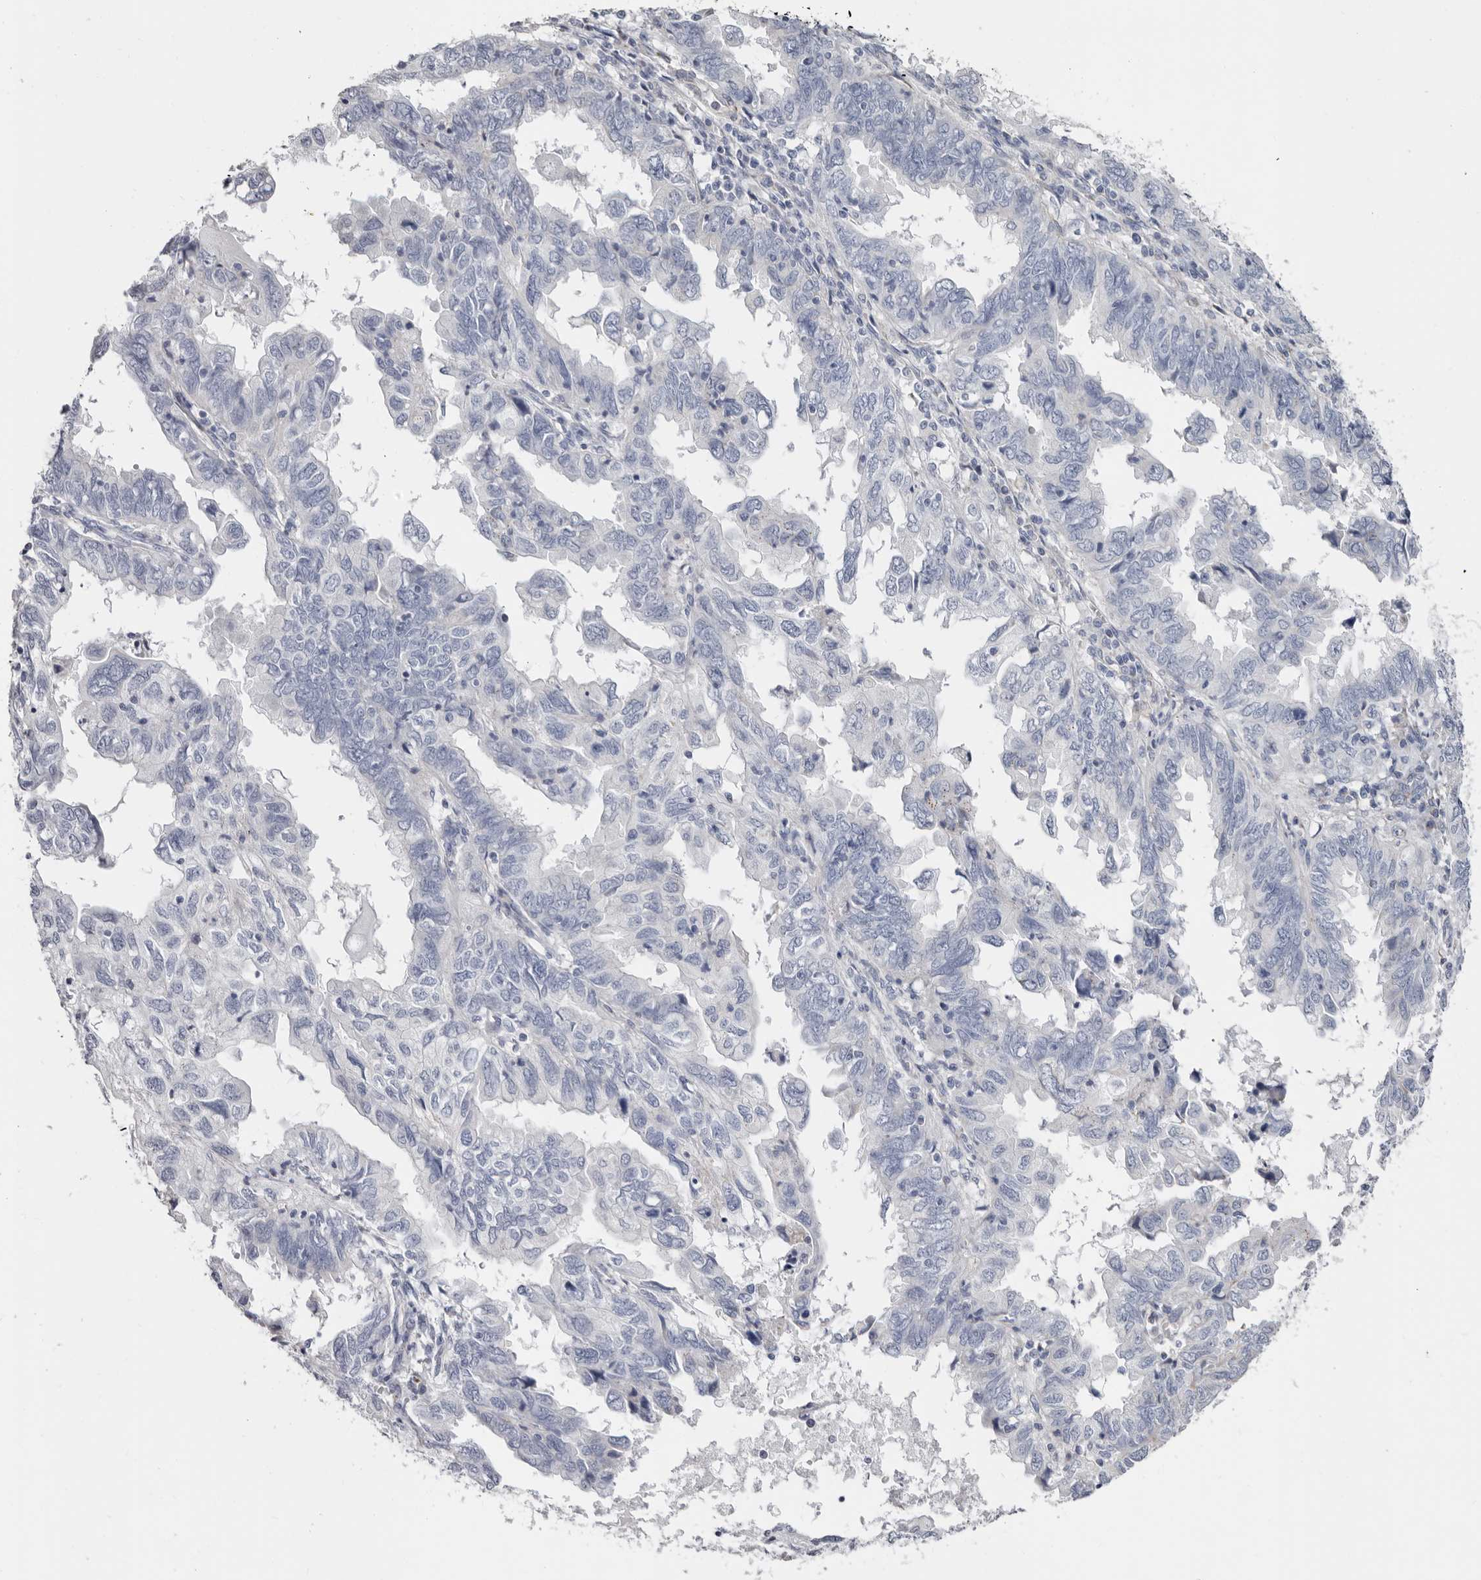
{"staining": {"intensity": "weak", "quantity": "<25%", "location": "cytoplasmic/membranous"}, "tissue": "endometrial cancer", "cell_type": "Tumor cells", "image_type": "cancer", "snomed": [{"axis": "morphology", "description": "Adenocarcinoma, NOS"}, {"axis": "topography", "description": "Uterus"}], "caption": "The micrograph displays no staining of tumor cells in adenocarcinoma (endometrial).", "gene": "RSPO2", "patient": {"sex": "female", "age": 77}}